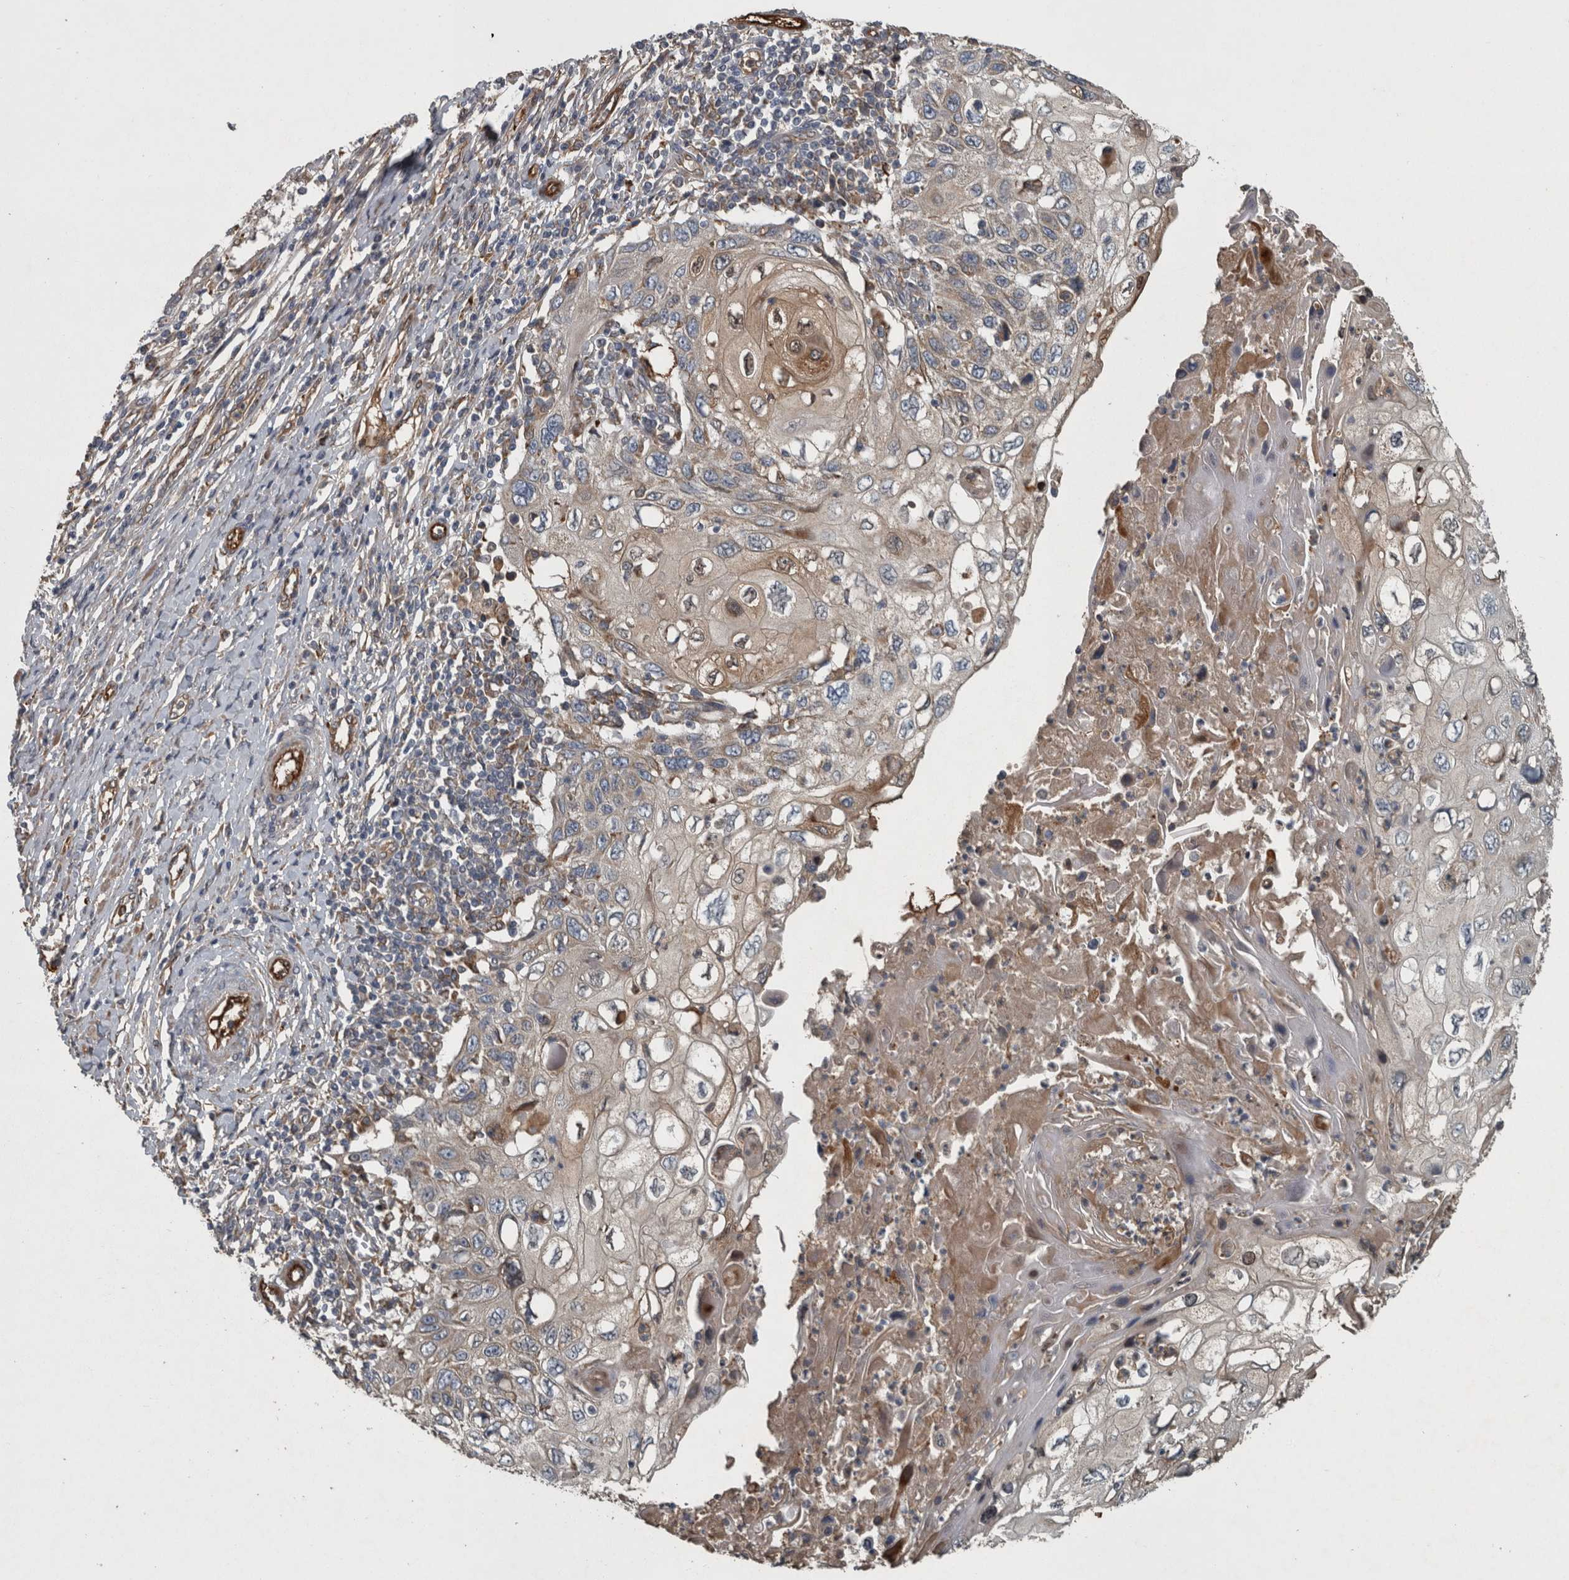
{"staining": {"intensity": "weak", "quantity": "25%-75%", "location": "cytoplasmic/membranous"}, "tissue": "cervical cancer", "cell_type": "Tumor cells", "image_type": "cancer", "snomed": [{"axis": "morphology", "description": "Squamous cell carcinoma, NOS"}, {"axis": "topography", "description": "Cervix"}], "caption": "This is a histology image of immunohistochemistry staining of cervical cancer, which shows weak expression in the cytoplasmic/membranous of tumor cells.", "gene": "EXOC8", "patient": {"sex": "female", "age": 70}}